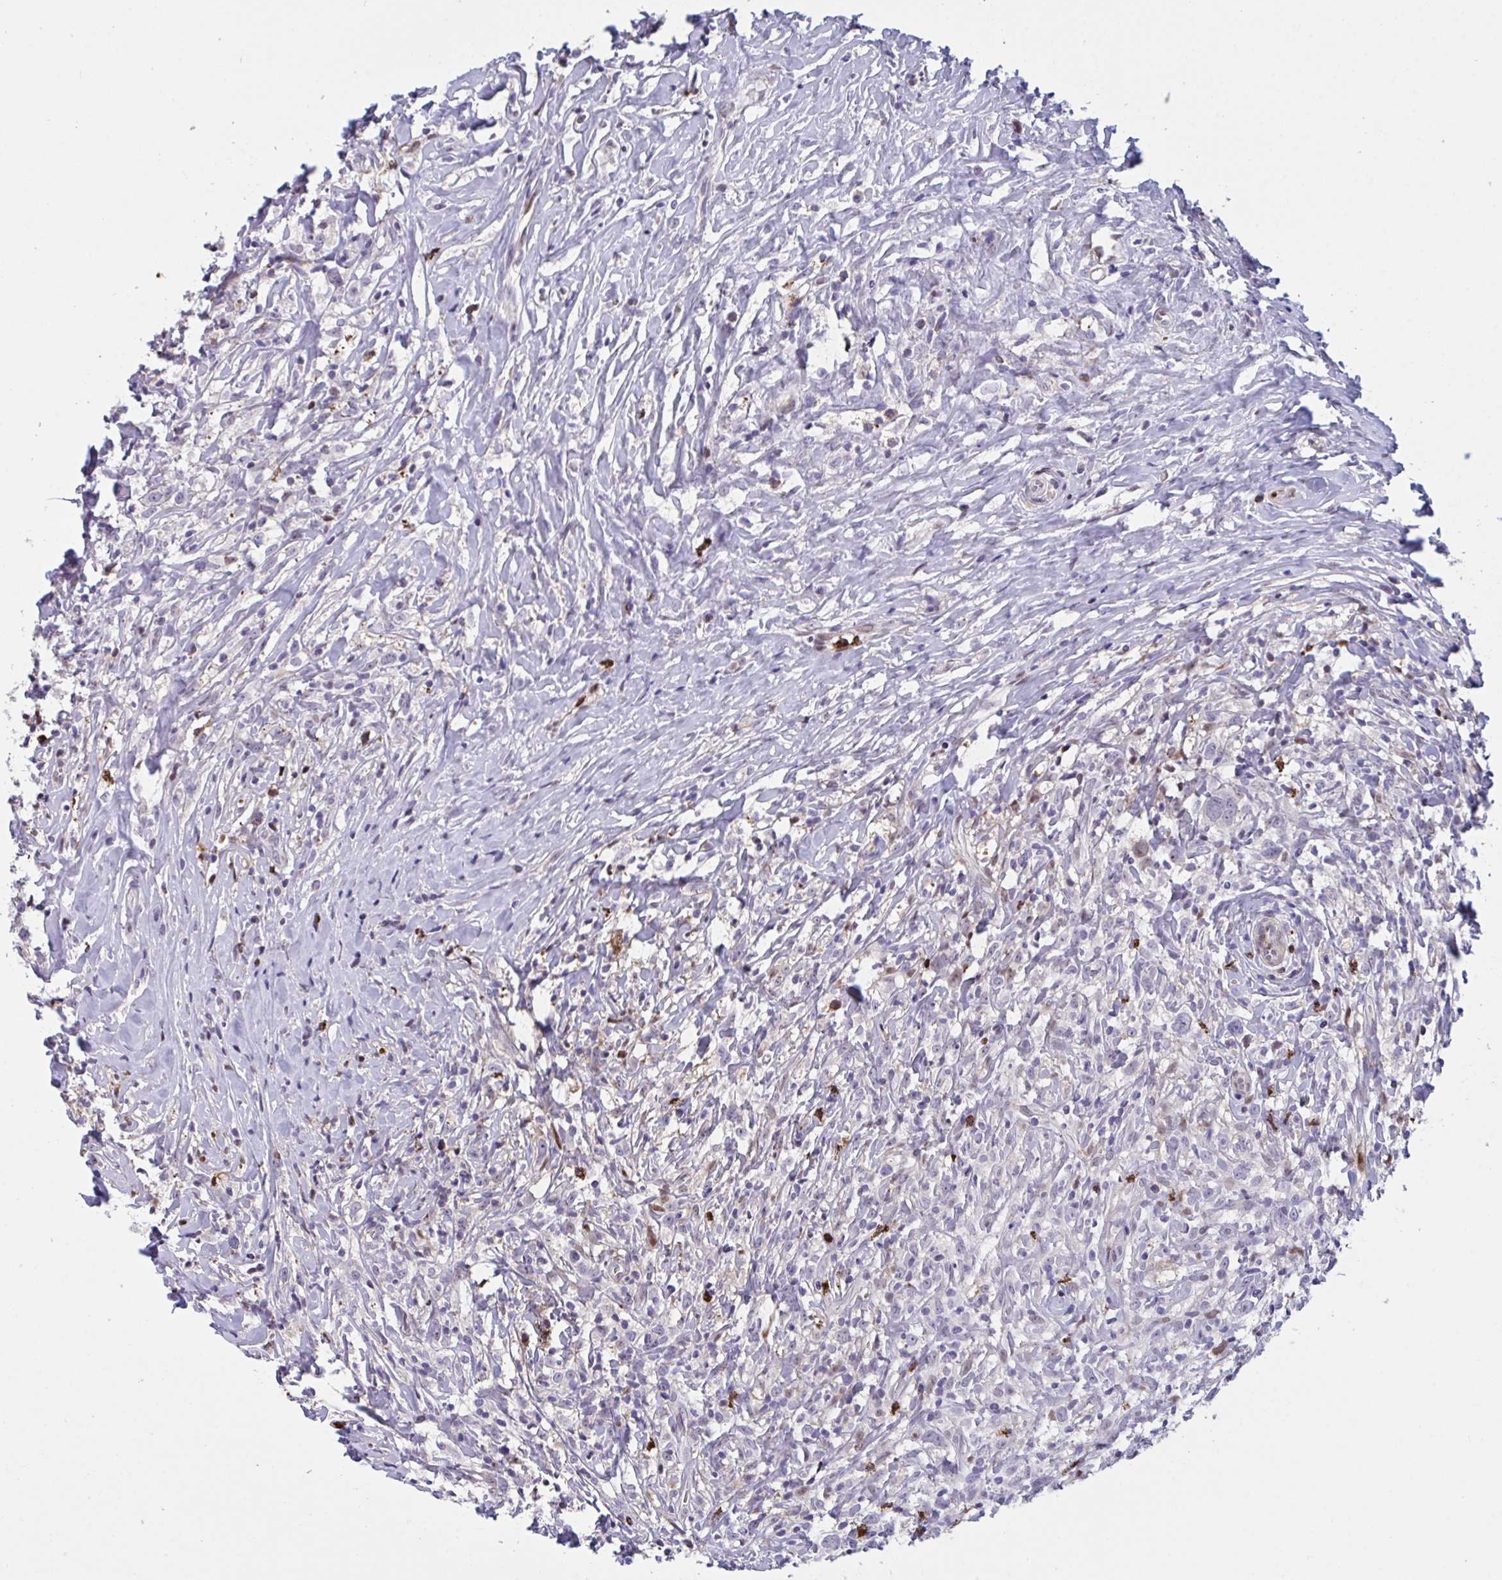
{"staining": {"intensity": "negative", "quantity": "none", "location": "none"}, "tissue": "lymphoma", "cell_type": "Tumor cells", "image_type": "cancer", "snomed": [{"axis": "morphology", "description": "Hodgkin's disease, NOS"}, {"axis": "topography", "description": "No Tissue"}], "caption": "The photomicrograph reveals no significant positivity in tumor cells of Hodgkin's disease. (Brightfield microscopy of DAB immunohistochemistry at high magnification).", "gene": "PELI2", "patient": {"sex": "female", "age": 21}}